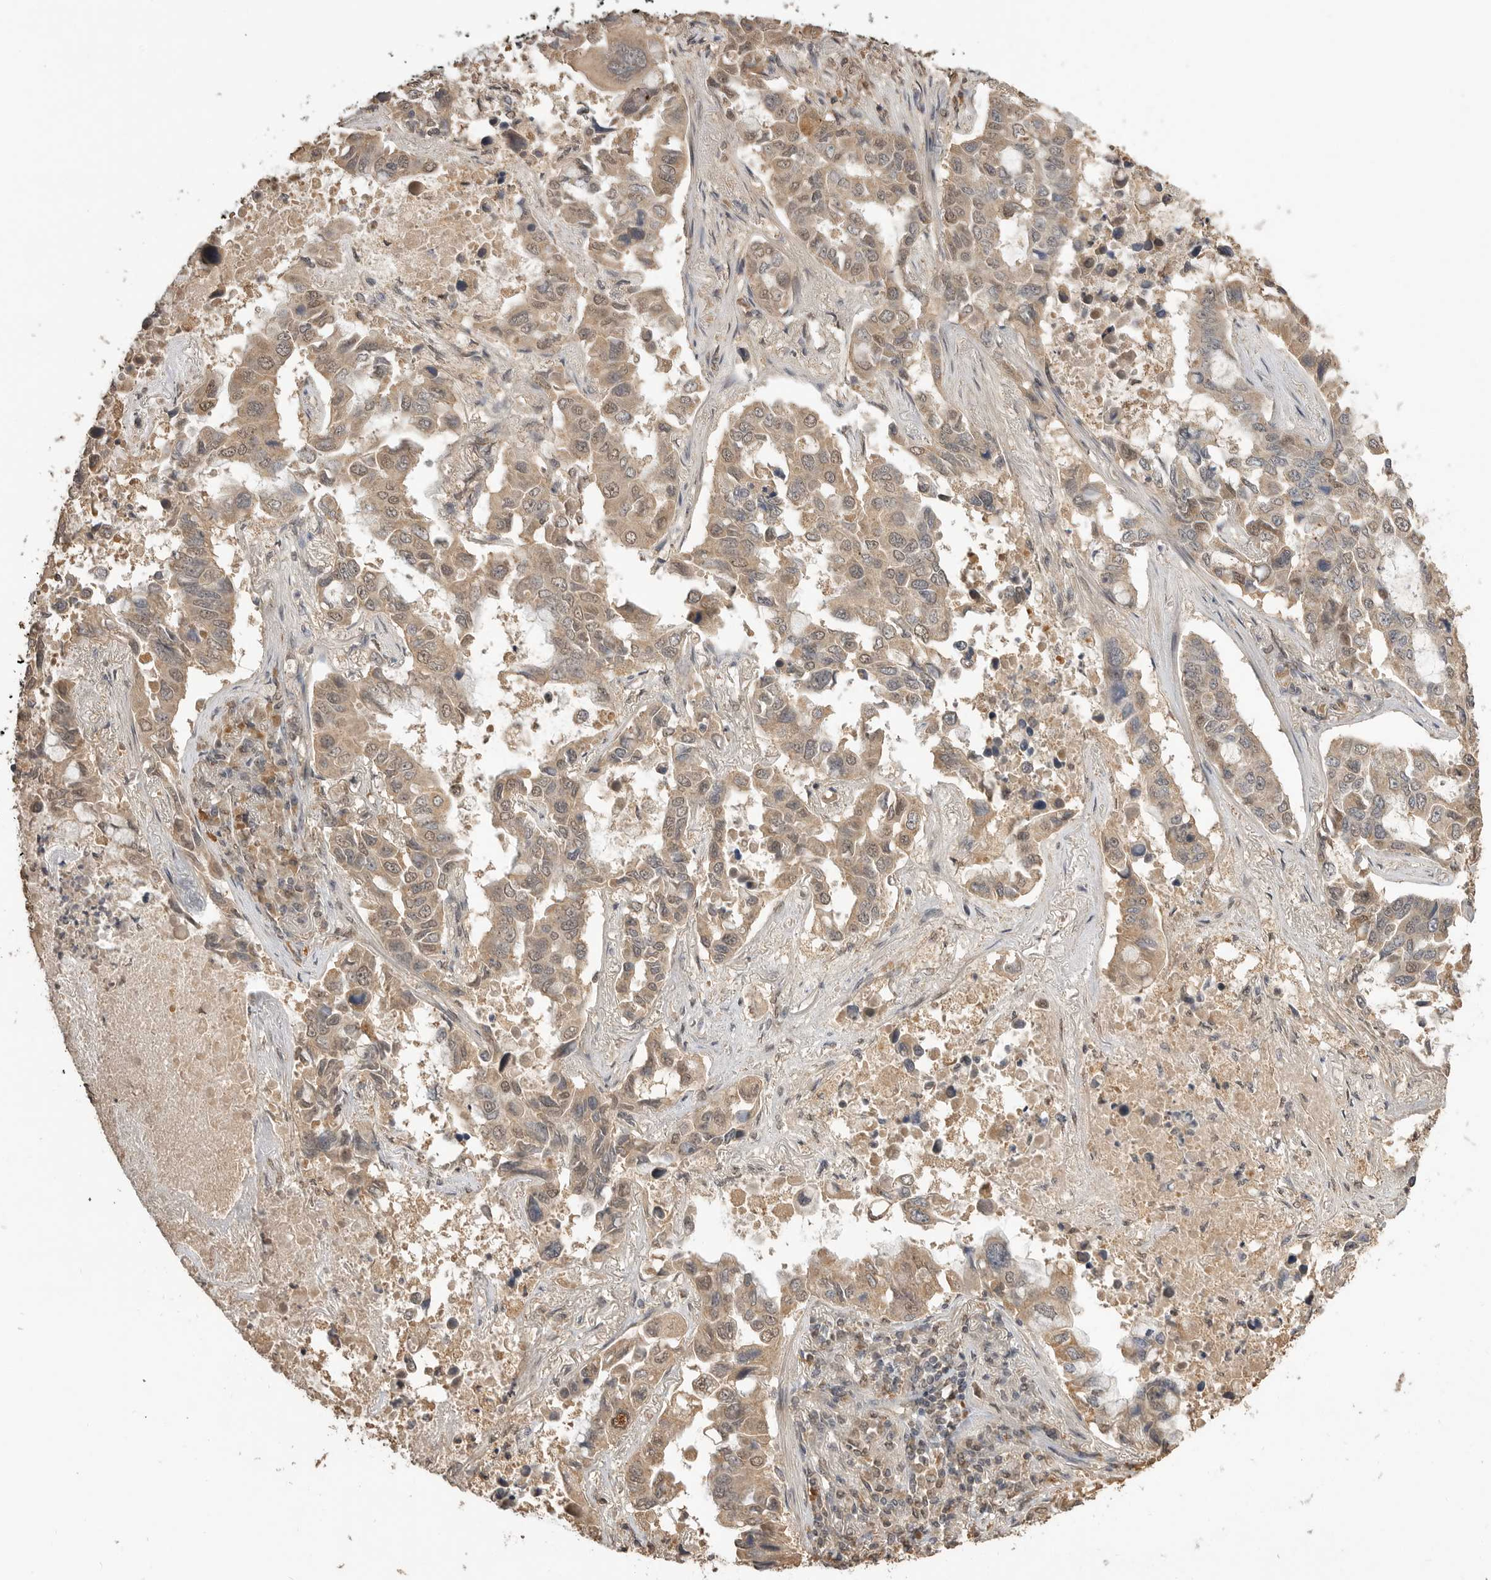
{"staining": {"intensity": "moderate", "quantity": ">75%", "location": "cytoplasmic/membranous,nuclear"}, "tissue": "lung cancer", "cell_type": "Tumor cells", "image_type": "cancer", "snomed": [{"axis": "morphology", "description": "Adenocarcinoma, NOS"}, {"axis": "topography", "description": "Lung"}], "caption": "Approximately >75% of tumor cells in human lung cancer demonstrate moderate cytoplasmic/membranous and nuclear protein expression as visualized by brown immunohistochemical staining.", "gene": "ASPSCR1", "patient": {"sex": "male", "age": 64}}